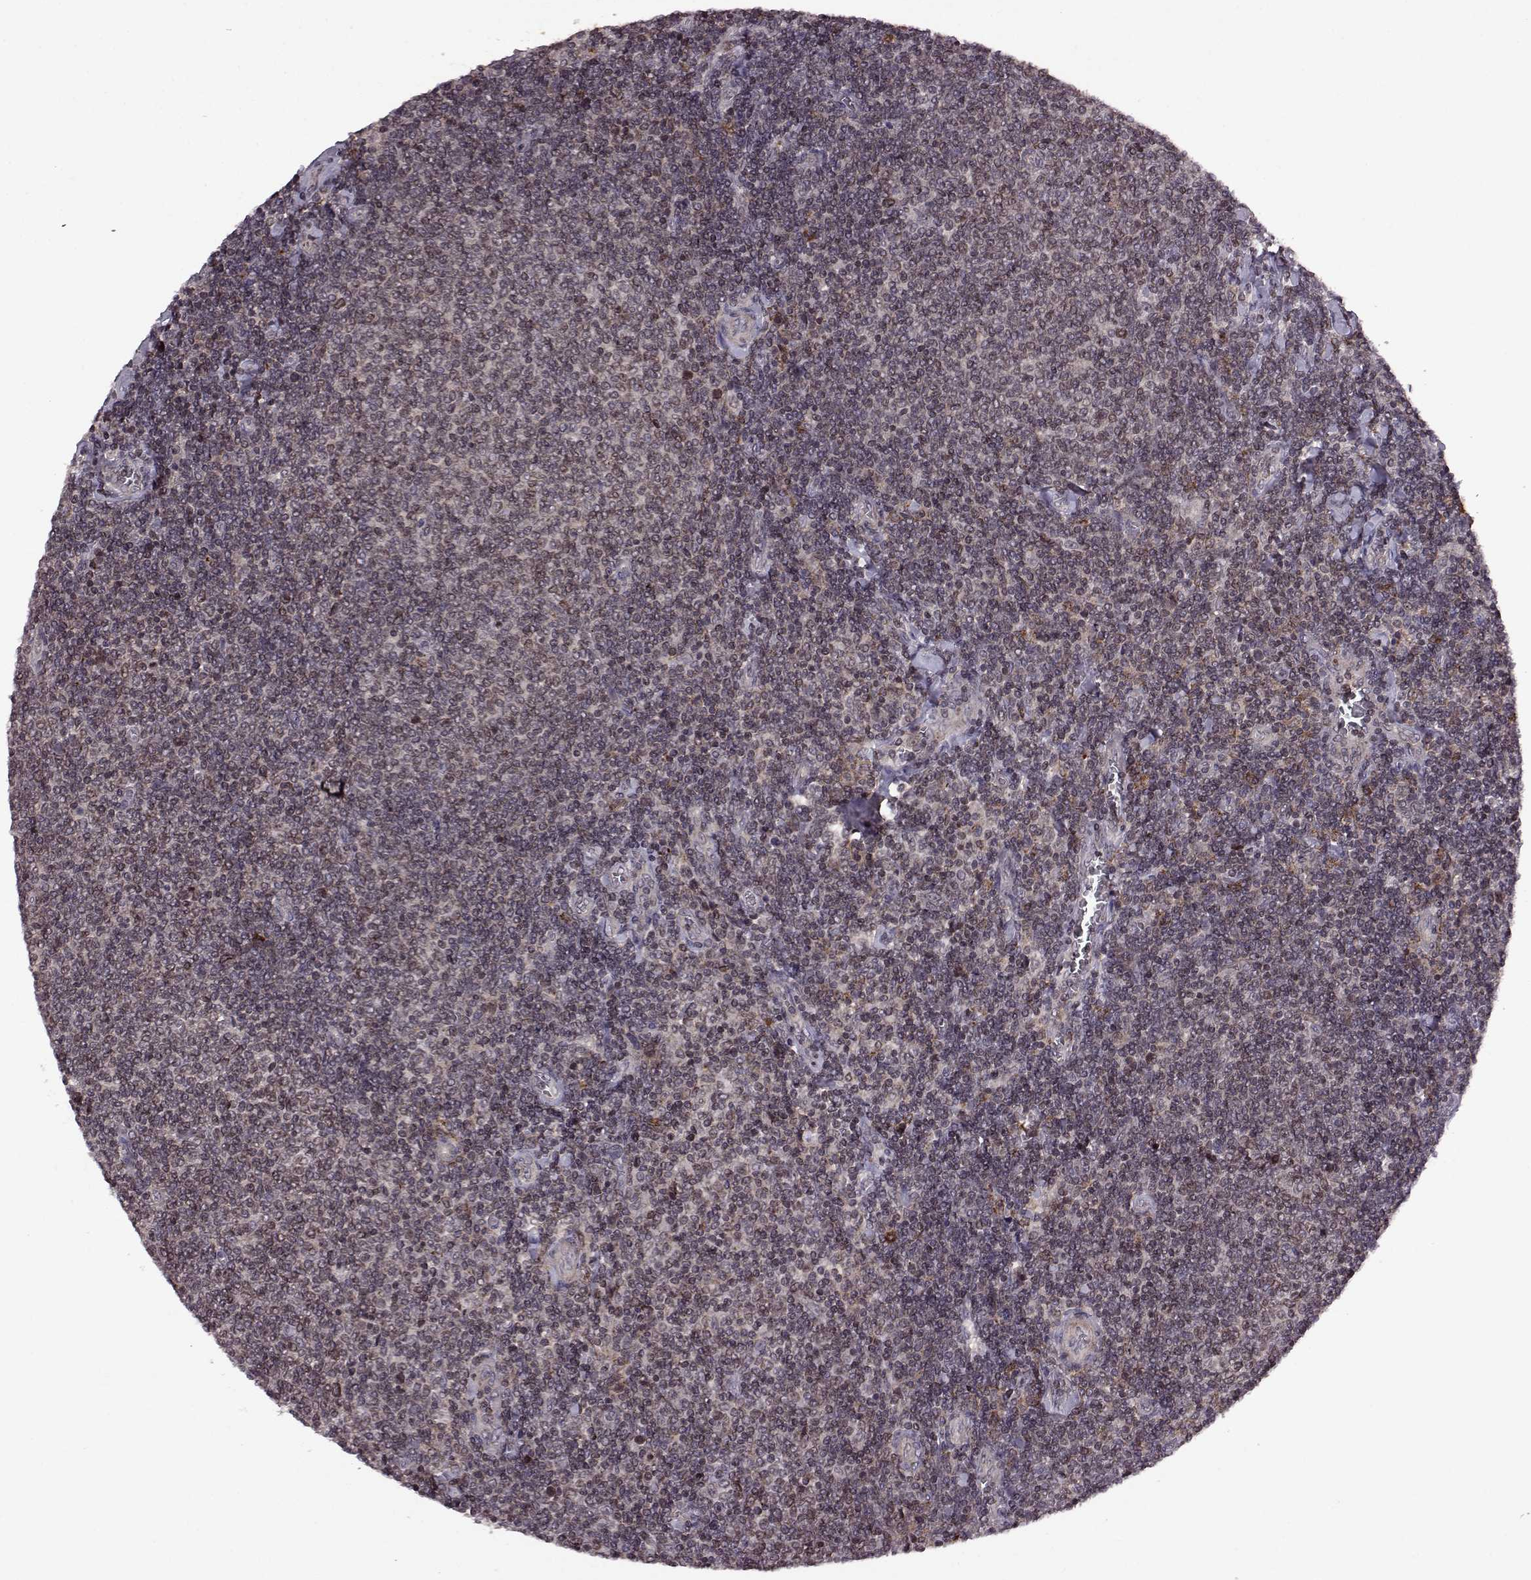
{"staining": {"intensity": "negative", "quantity": "none", "location": "none"}, "tissue": "lymphoma", "cell_type": "Tumor cells", "image_type": "cancer", "snomed": [{"axis": "morphology", "description": "Malignant lymphoma, non-Hodgkin's type, Low grade"}, {"axis": "topography", "description": "Lymph node"}], "caption": "DAB (3,3'-diaminobenzidine) immunohistochemical staining of lymphoma reveals no significant positivity in tumor cells. Brightfield microscopy of IHC stained with DAB (3,3'-diaminobenzidine) (brown) and hematoxylin (blue), captured at high magnification.", "gene": "TRMU", "patient": {"sex": "male", "age": 52}}